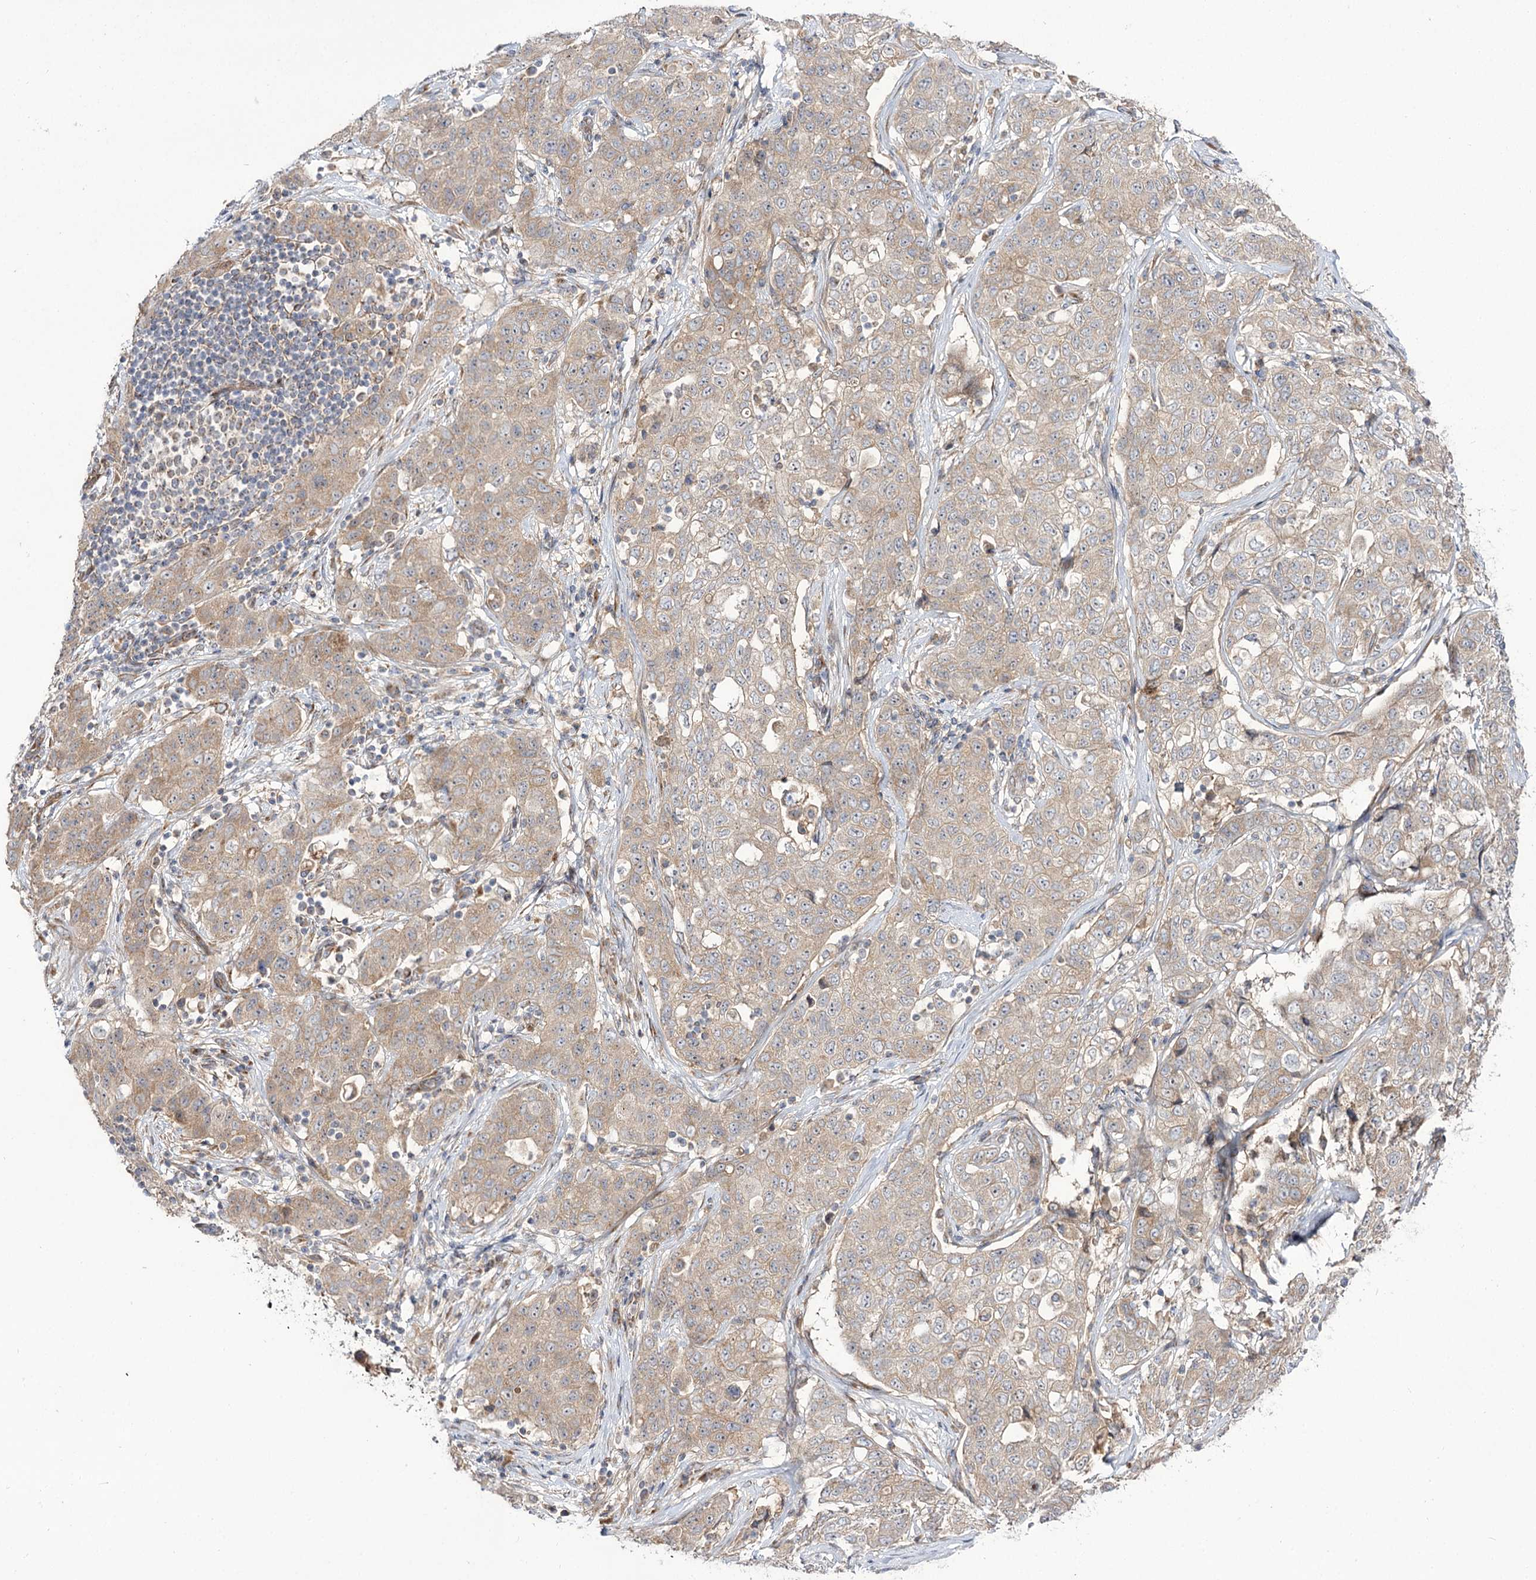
{"staining": {"intensity": "moderate", "quantity": ">75%", "location": "cytoplasmic/membranous"}, "tissue": "stomach cancer", "cell_type": "Tumor cells", "image_type": "cancer", "snomed": [{"axis": "morphology", "description": "Normal tissue, NOS"}, {"axis": "morphology", "description": "Adenocarcinoma, NOS"}, {"axis": "topography", "description": "Lymph node"}, {"axis": "topography", "description": "Stomach"}], "caption": "The image exhibits immunohistochemical staining of adenocarcinoma (stomach). There is moderate cytoplasmic/membranous expression is identified in about >75% of tumor cells. (brown staining indicates protein expression, while blue staining denotes nuclei).", "gene": "C11orf80", "patient": {"sex": "male", "age": 48}}